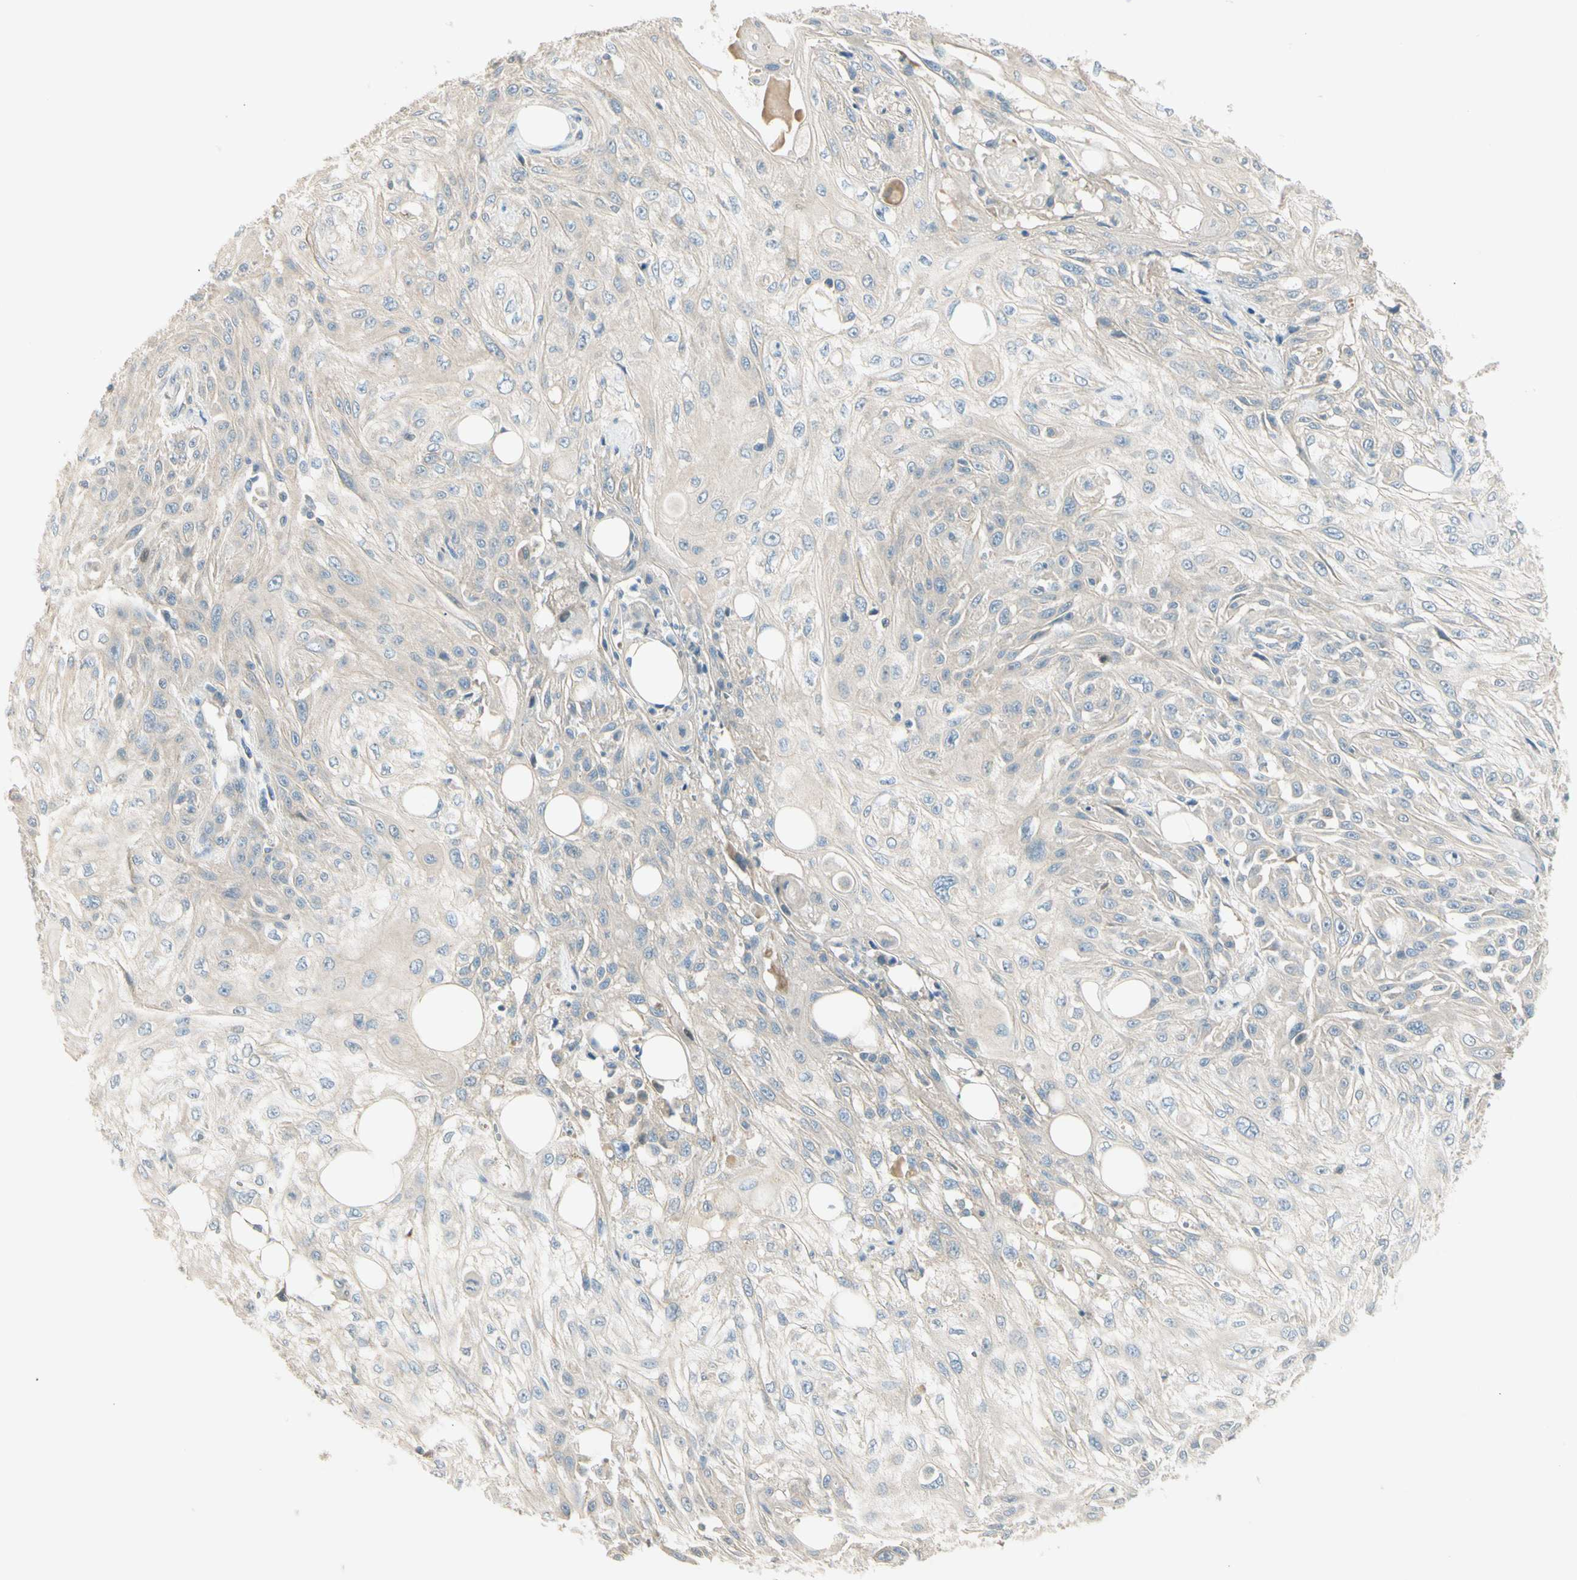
{"staining": {"intensity": "negative", "quantity": "none", "location": "none"}, "tissue": "skin cancer", "cell_type": "Tumor cells", "image_type": "cancer", "snomed": [{"axis": "morphology", "description": "Squamous cell carcinoma, NOS"}, {"axis": "topography", "description": "Skin"}], "caption": "Squamous cell carcinoma (skin) was stained to show a protein in brown. There is no significant staining in tumor cells.", "gene": "ADGRA3", "patient": {"sex": "male", "age": 75}}